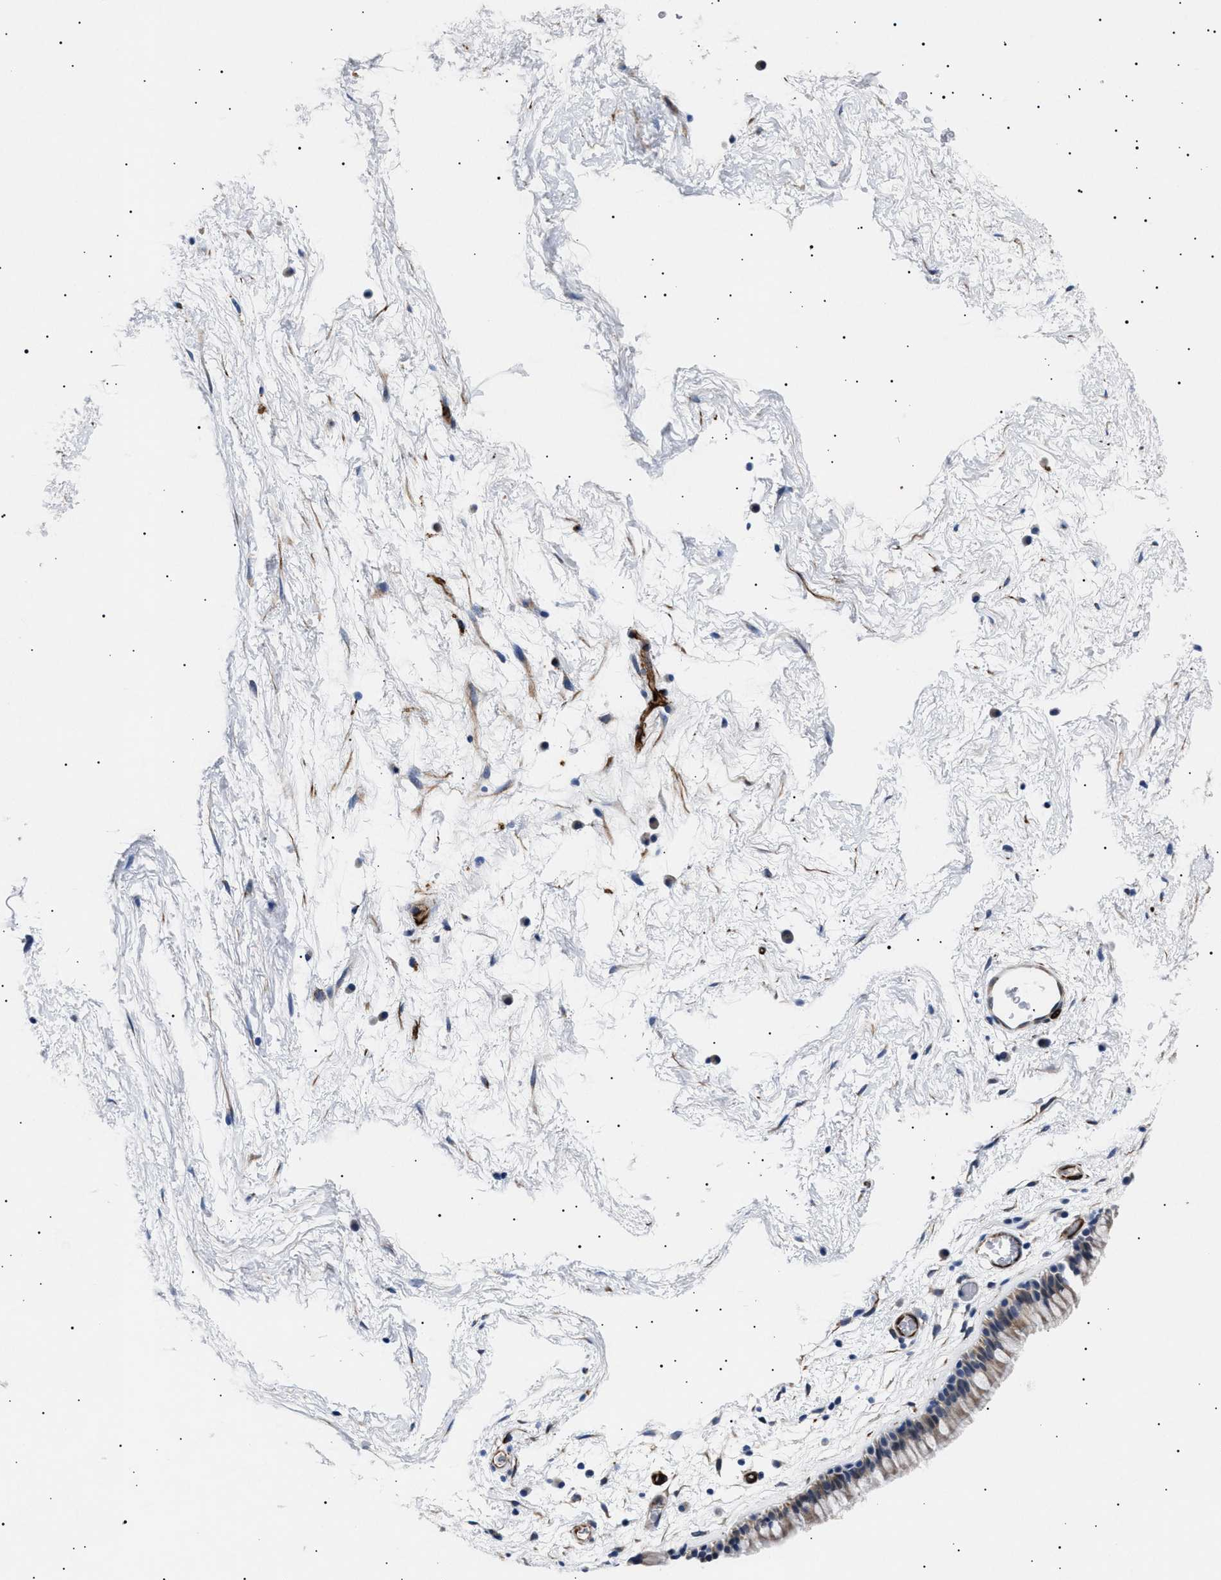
{"staining": {"intensity": "weak", "quantity": "25%-75%", "location": "cytoplasmic/membranous"}, "tissue": "nasopharynx", "cell_type": "Respiratory epithelial cells", "image_type": "normal", "snomed": [{"axis": "morphology", "description": "Normal tissue, NOS"}, {"axis": "morphology", "description": "Inflammation, NOS"}, {"axis": "topography", "description": "Nasopharynx"}], "caption": "Protein staining of benign nasopharynx exhibits weak cytoplasmic/membranous staining in approximately 25%-75% of respiratory epithelial cells.", "gene": "OLFML2A", "patient": {"sex": "male", "age": 48}}